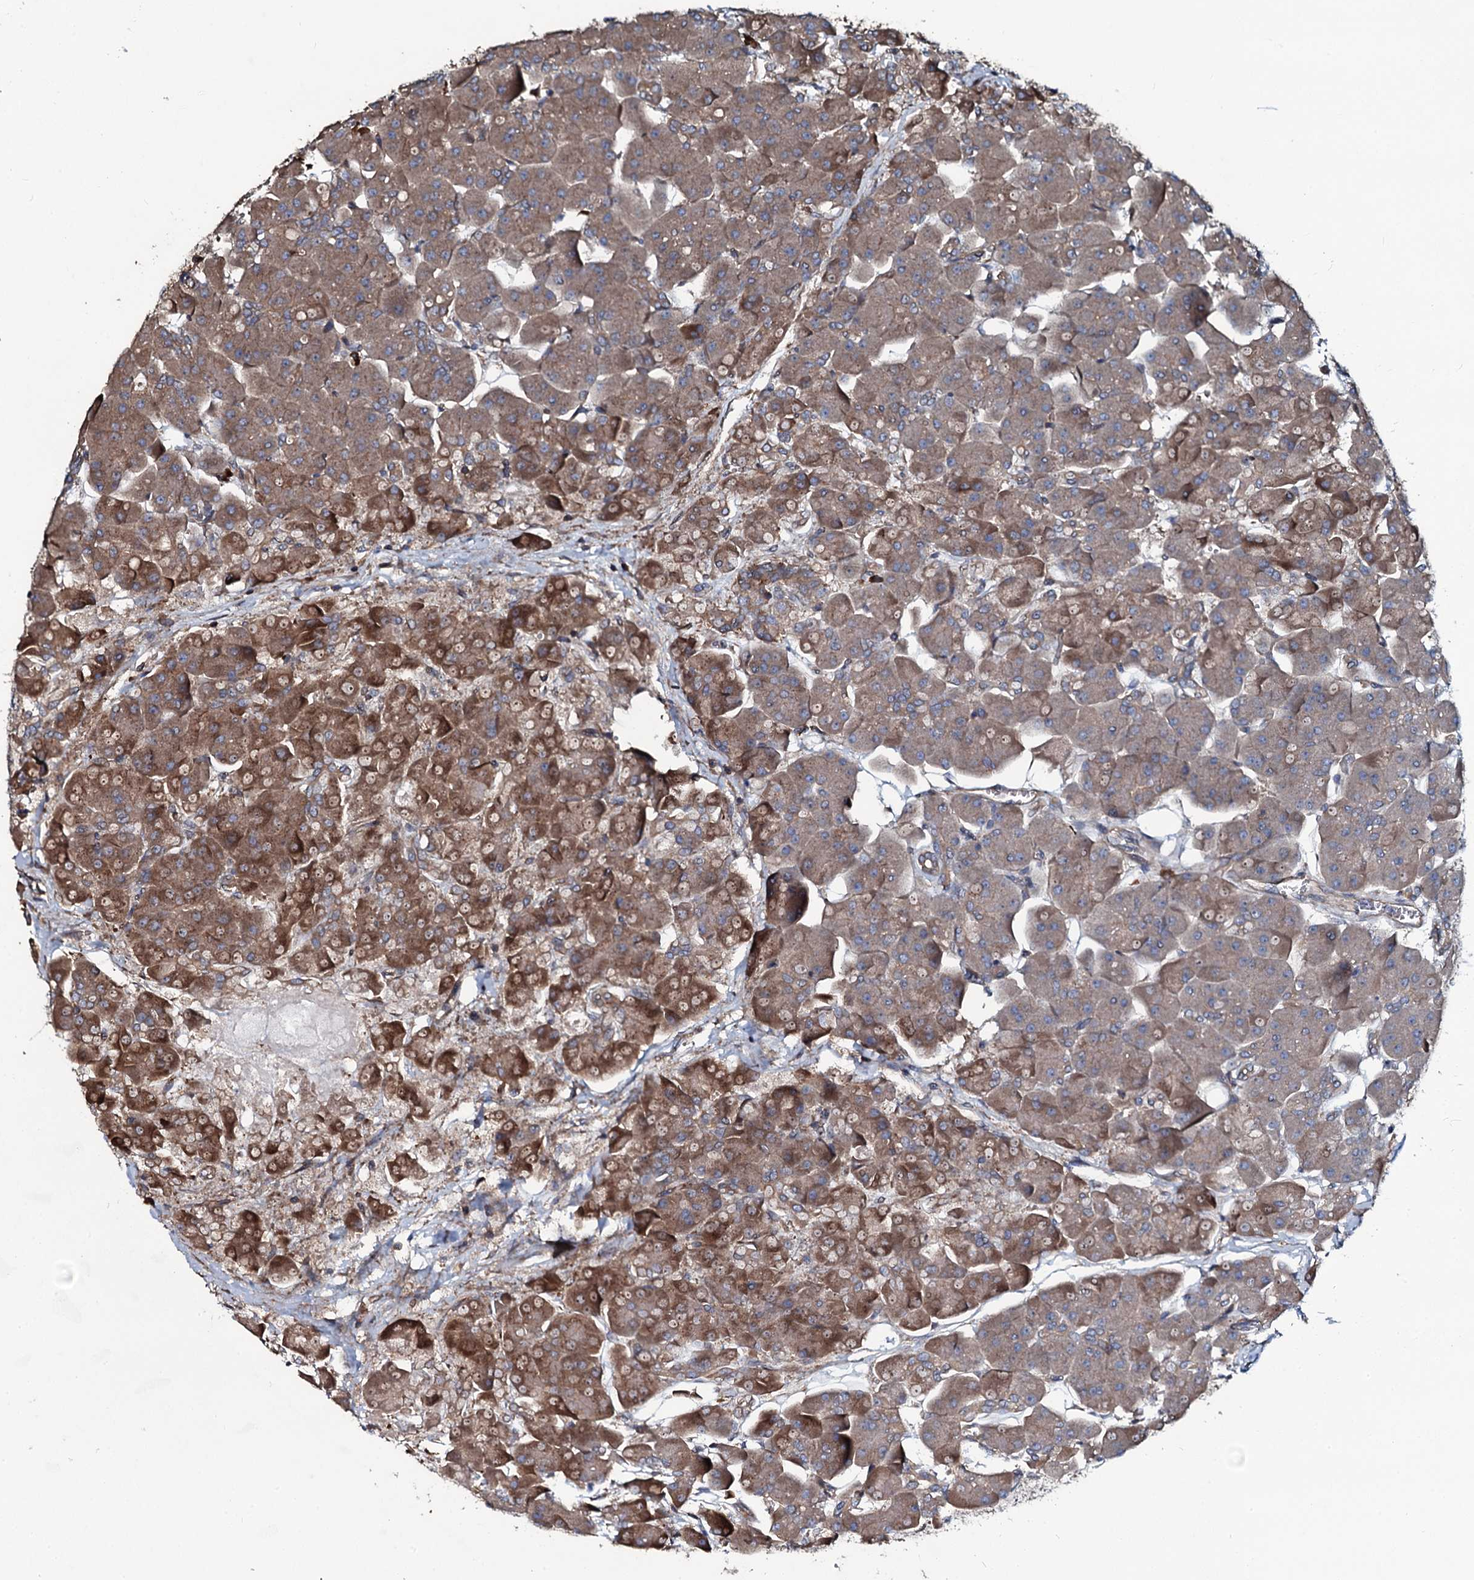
{"staining": {"intensity": "moderate", "quantity": ">75%", "location": "cytoplasmic/membranous"}, "tissue": "pancreas", "cell_type": "Exocrine glandular cells", "image_type": "normal", "snomed": [{"axis": "morphology", "description": "Normal tissue, NOS"}, {"axis": "topography", "description": "Pancreas"}], "caption": "The immunohistochemical stain shows moderate cytoplasmic/membranous positivity in exocrine glandular cells of normal pancreas.", "gene": "USPL1", "patient": {"sex": "male", "age": 66}}